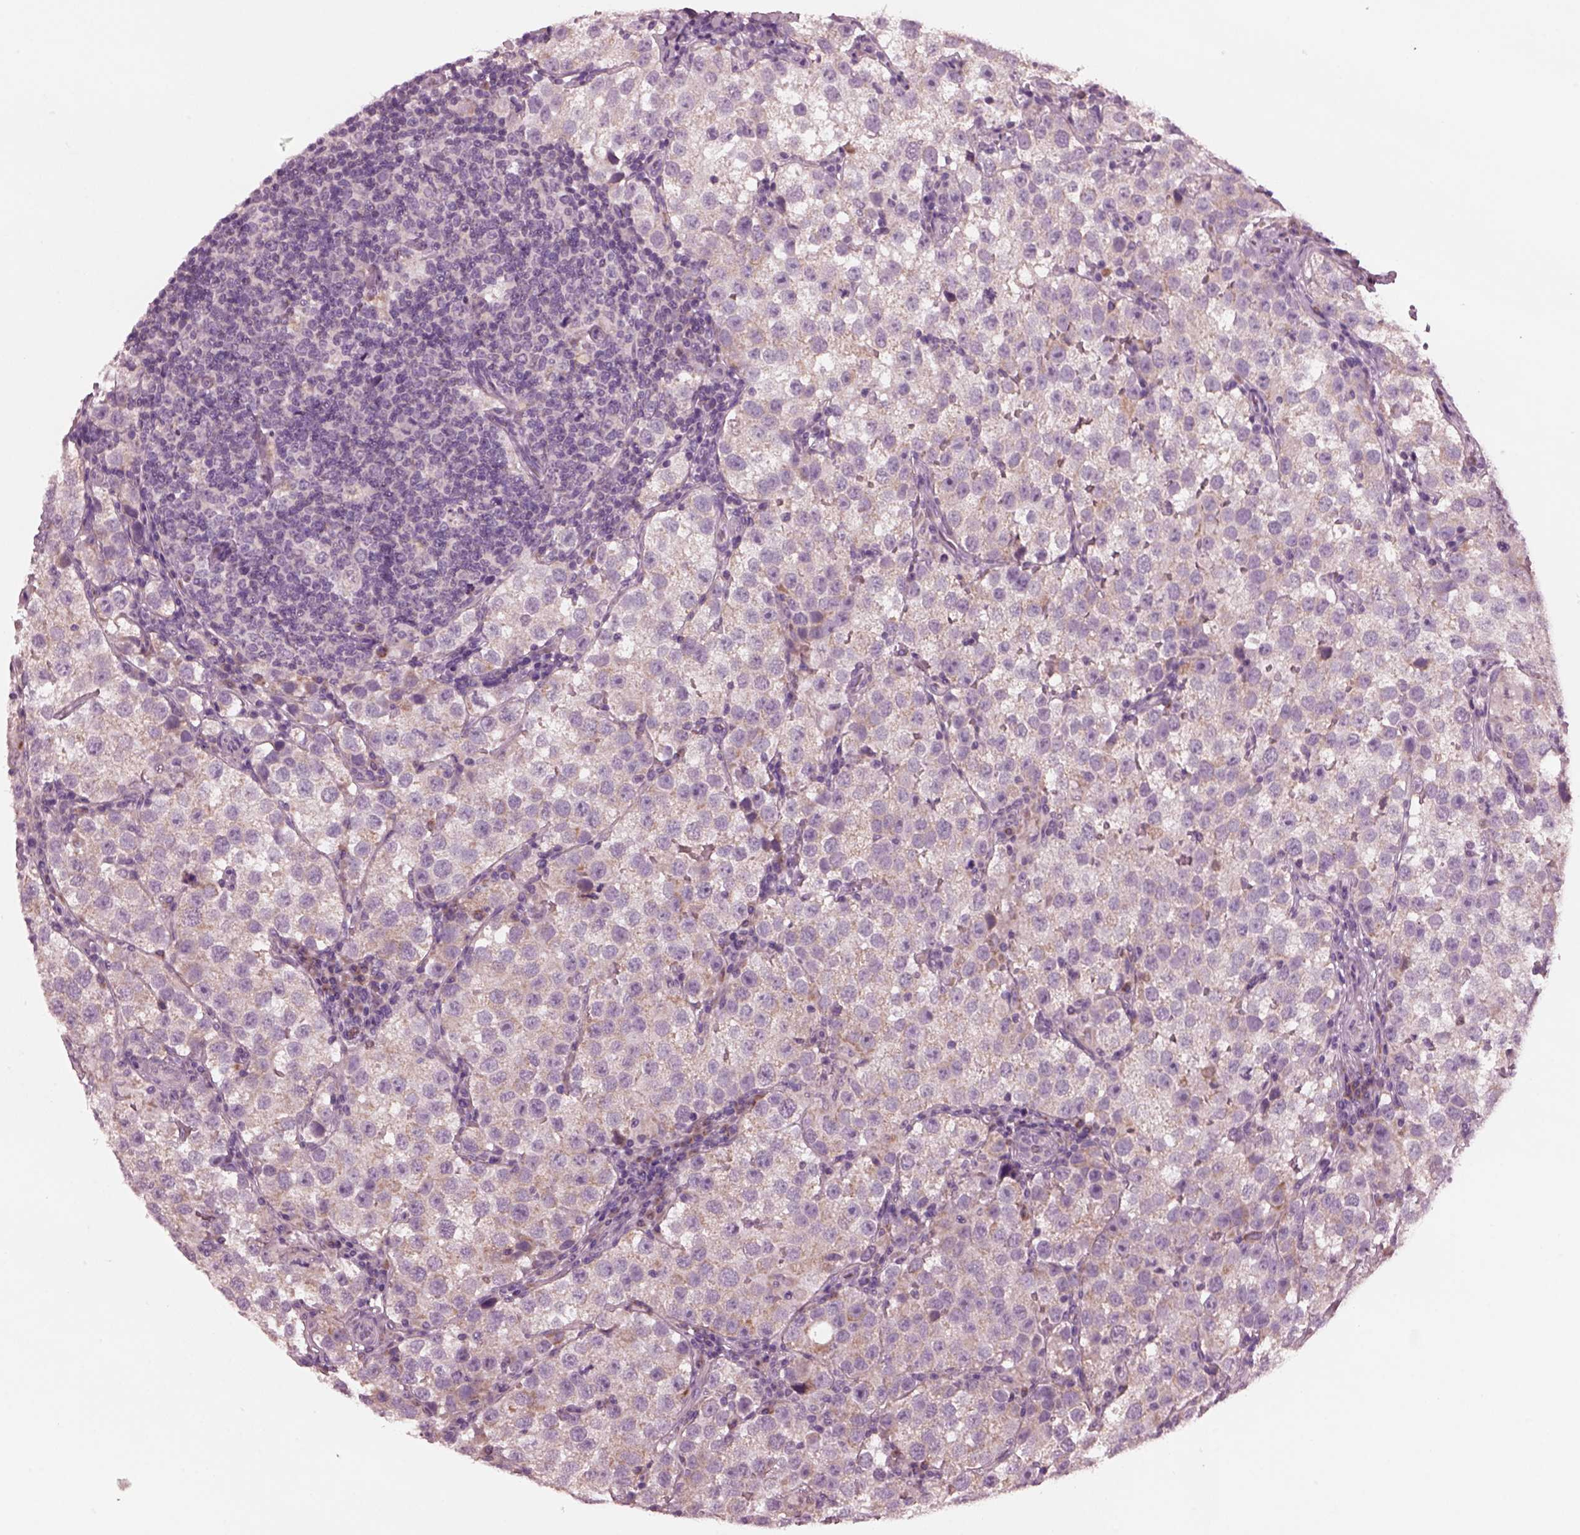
{"staining": {"intensity": "weak", "quantity": ">75%", "location": "cytoplasmic/membranous"}, "tissue": "testis cancer", "cell_type": "Tumor cells", "image_type": "cancer", "snomed": [{"axis": "morphology", "description": "Seminoma, NOS"}, {"axis": "topography", "description": "Testis"}], "caption": "Immunohistochemical staining of testis cancer (seminoma) shows low levels of weak cytoplasmic/membranous protein expression in about >75% of tumor cells.", "gene": "AP4M1", "patient": {"sex": "male", "age": 37}}